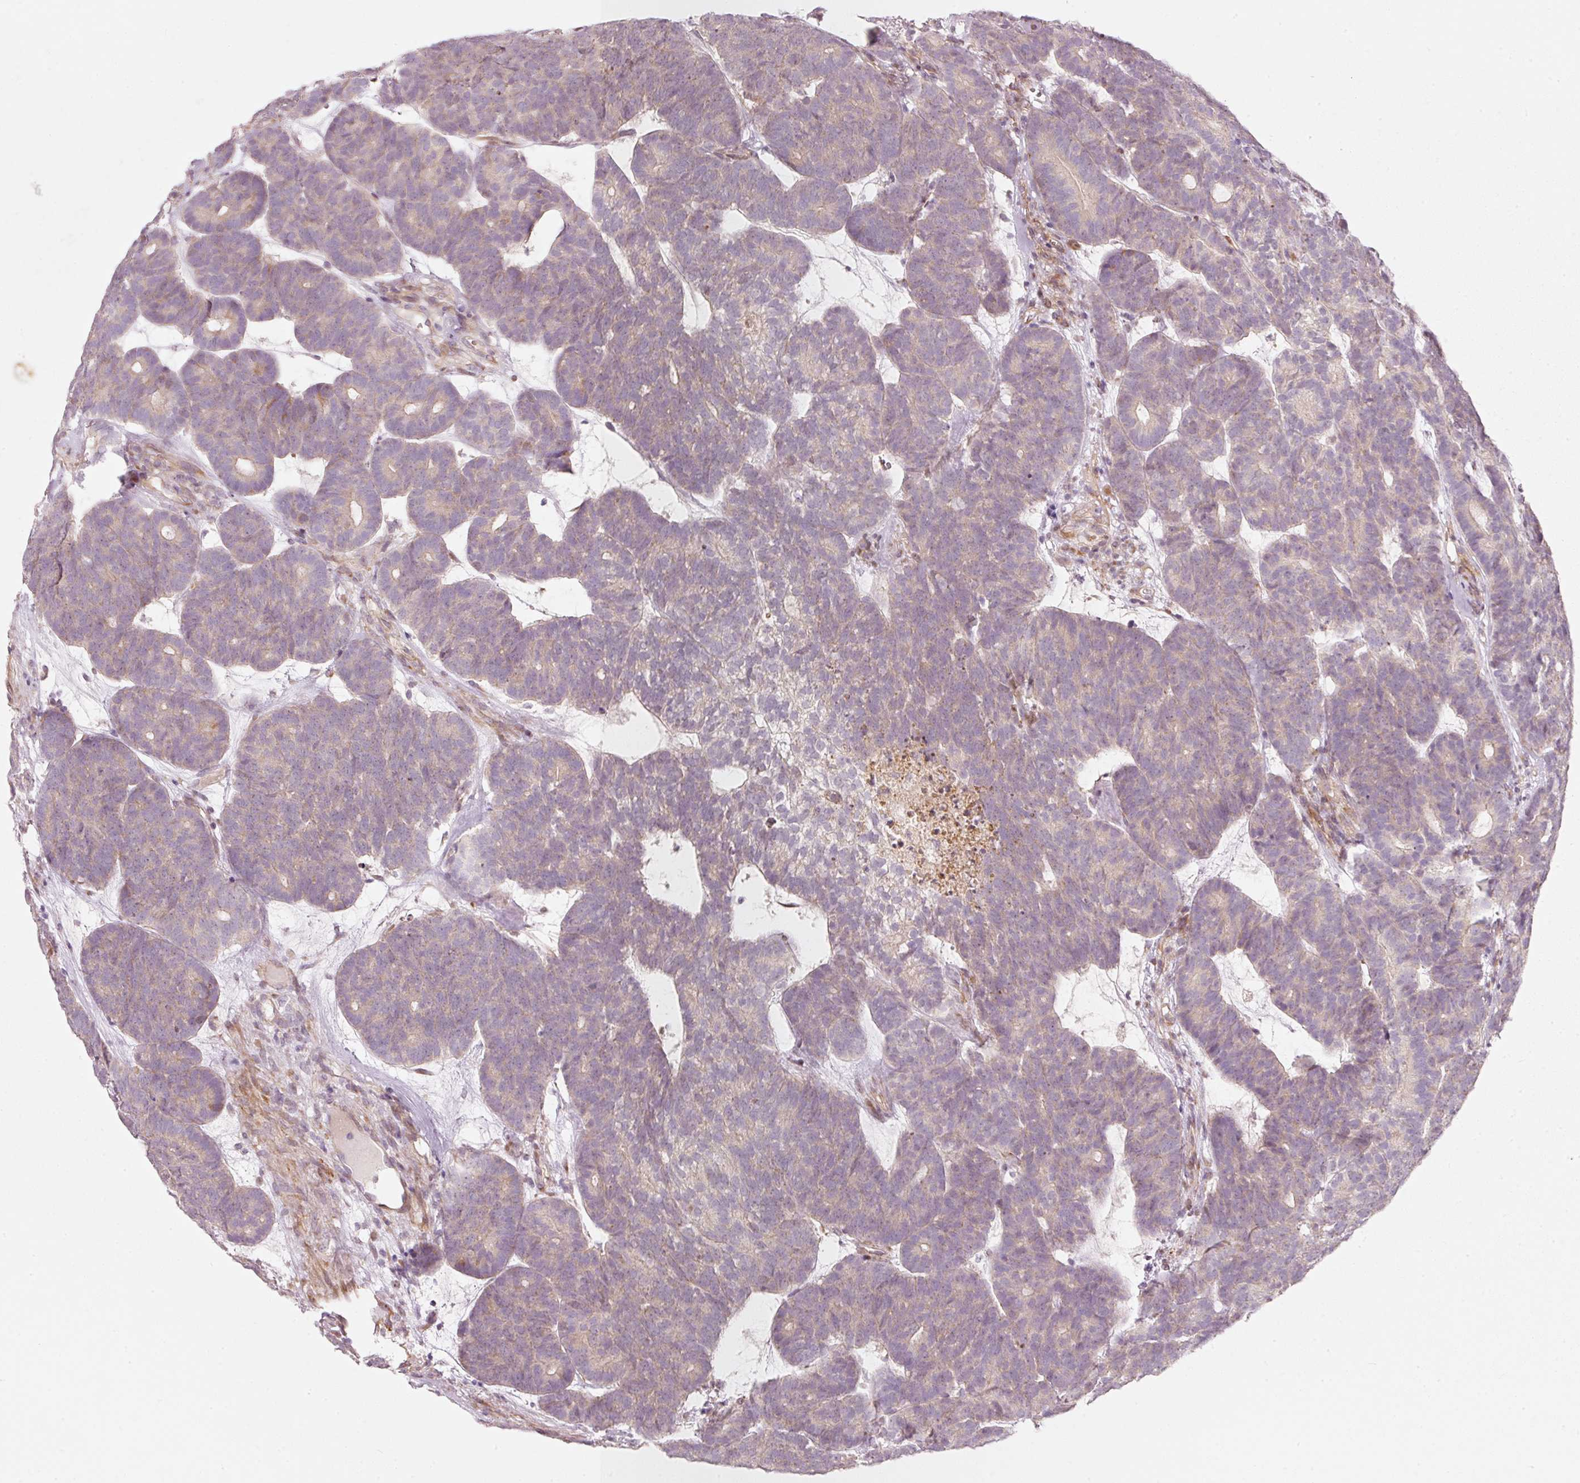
{"staining": {"intensity": "negative", "quantity": "none", "location": "none"}, "tissue": "head and neck cancer", "cell_type": "Tumor cells", "image_type": "cancer", "snomed": [{"axis": "morphology", "description": "Adenocarcinoma, NOS"}, {"axis": "topography", "description": "Head-Neck"}], "caption": "Immunohistochemistry micrograph of neoplastic tissue: head and neck adenocarcinoma stained with DAB (3,3'-diaminobenzidine) displays no significant protein staining in tumor cells. Nuclei are stained in blue.", "gene": "KCNQ1", "patient": {"sex": "female", "age": 81}}